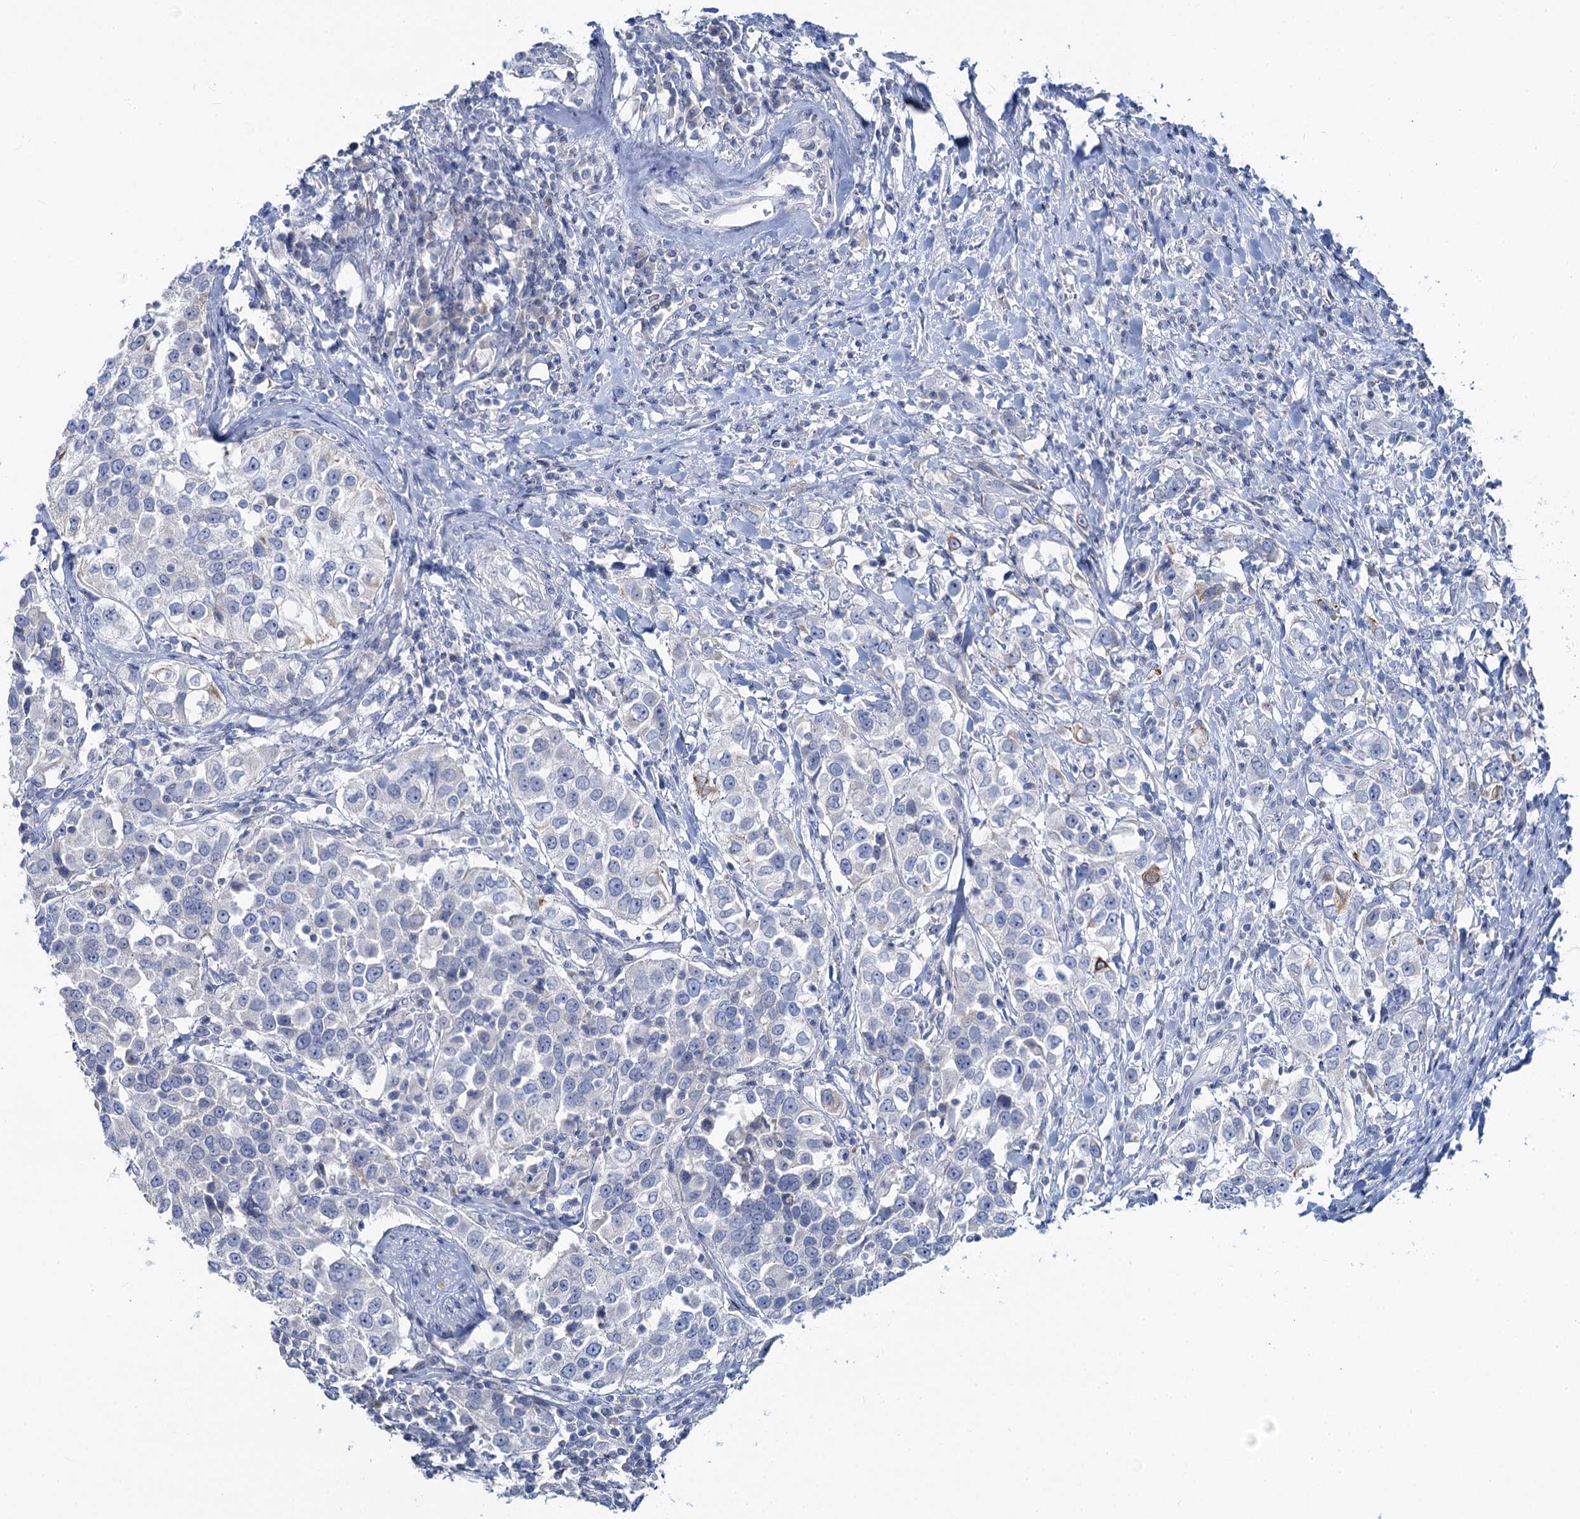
{"staining": {"intensity": "weak", "quantity": "<25%", "location": "cytoplasmic/membranous"}, "tissue": "urothelial cancer", "cell_type": "Tumor cells", "image_type": "cancer", "snomed": [{"axis": "morphology", "description": "Urothelial carcinoma, High grade"}, {"axis": "topography", "description": "Urinary bladder"}], "caption": "The image displays no staining of tumor cells in high-grade urothelial carcinoma. (DAB (3,3'-diaminobenzidine) IHC visualized using brightfield microscopy, high magnification).", "gene": "TOX3", "patient": {"sex": "female", "age": 80}}